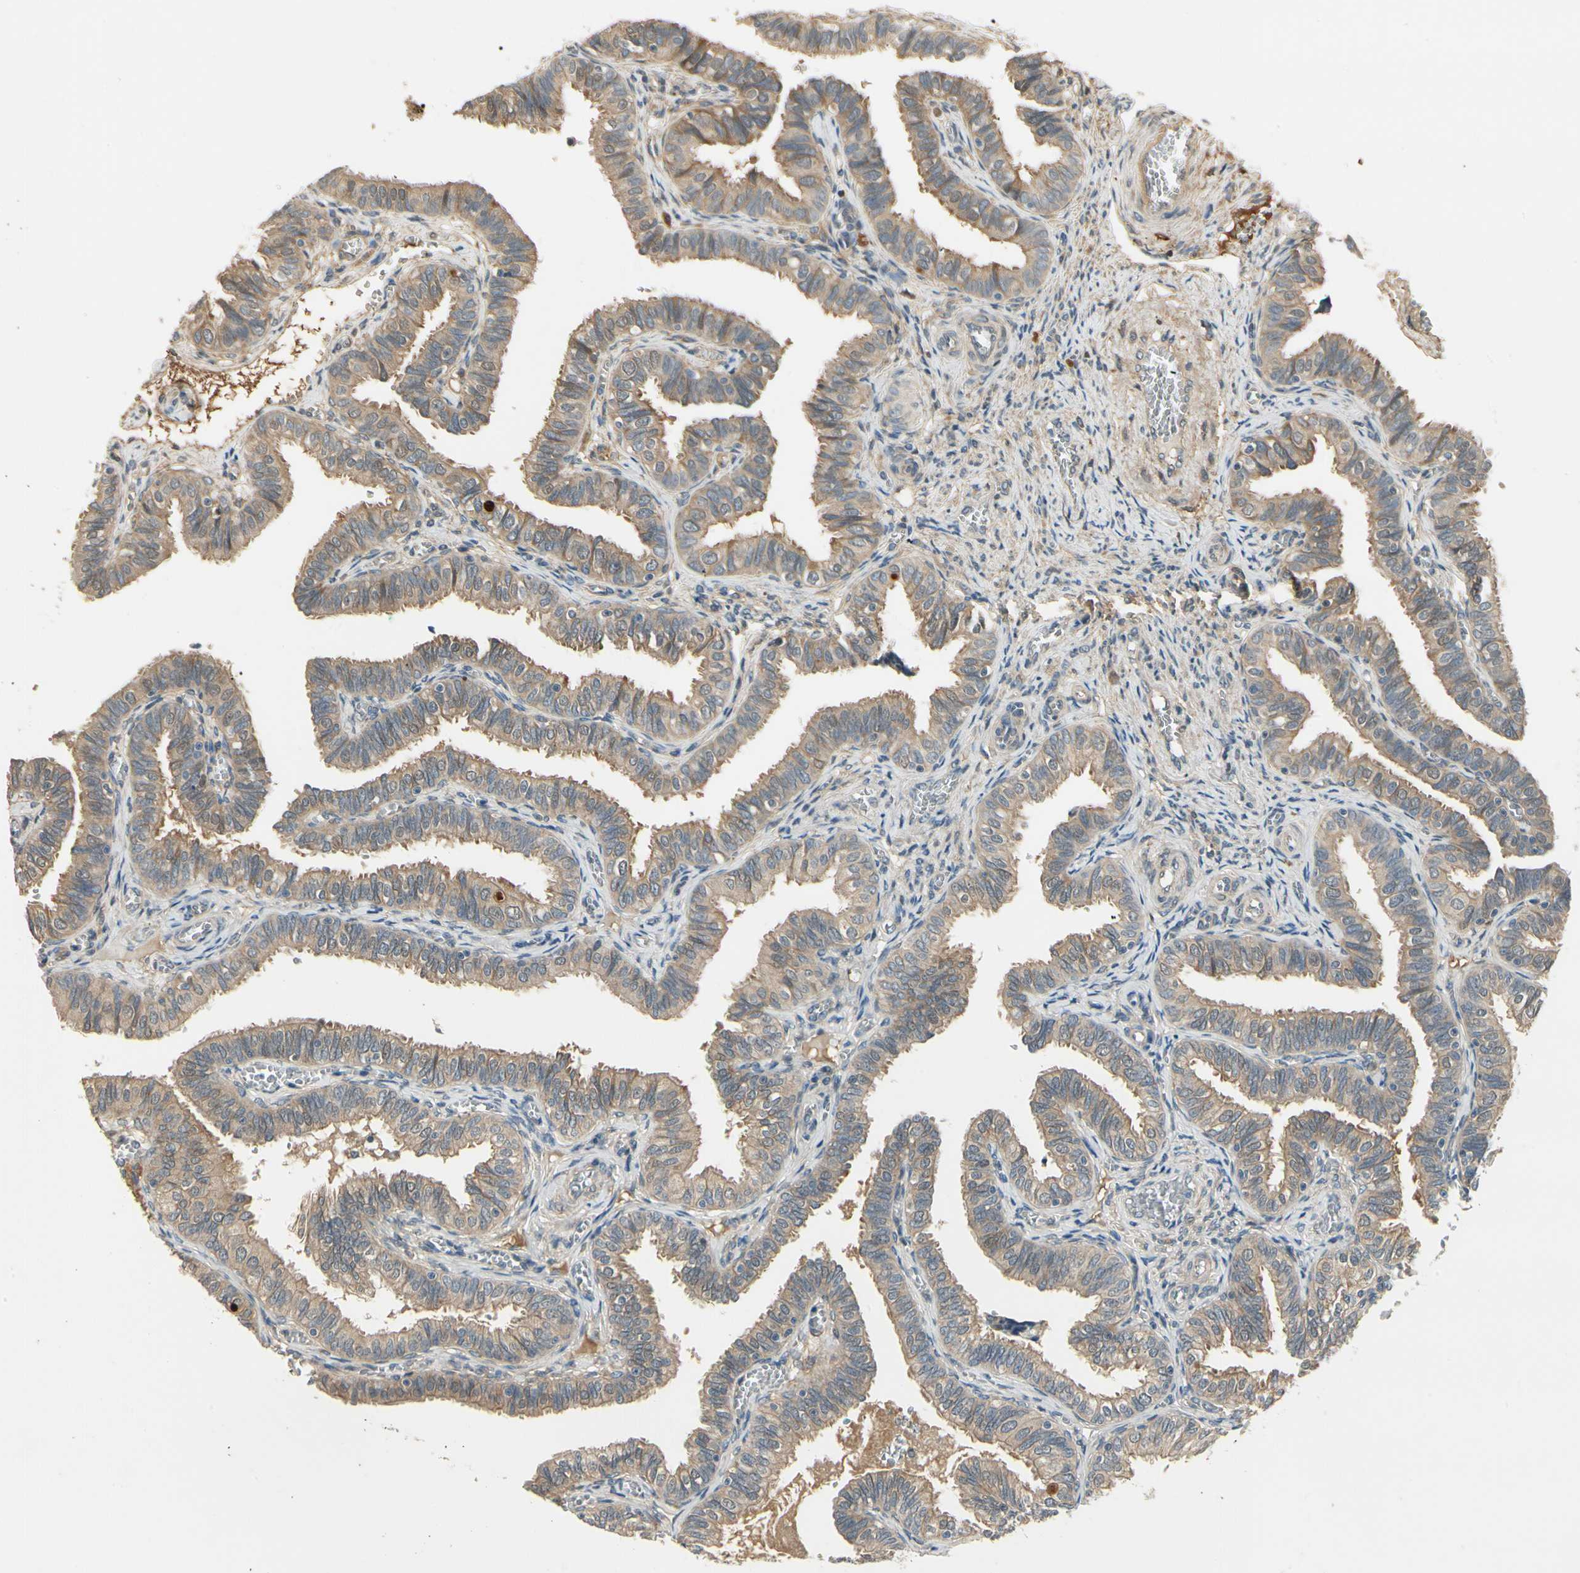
{"staining": {"intensity": "moderate", "quantity": ">75%", "location": "cytoplasmic/membranous"}, "tissue": "fallopian tube", "cell_type": "Glandular cells", "image_type": "normal", "snomed": [{"axis": "morphology", "description": "Normal tissue, NOS"}, {"axis": "topography", "description": "Fallopian tube"}], "caption": "The photomicrograph shows staining of normal fallopian tube, revealing moderate cytoplasmic/membranous protein positivity (brown color) within glandular cells. The staining was performed using DAB (3,3'-diaminobenzidine), with brown indicating positive protein expression. Nuclei are stained blue with hematoxylin.", "gene": "EPHB3", "patient": {"sex": "female", "age": 46}}